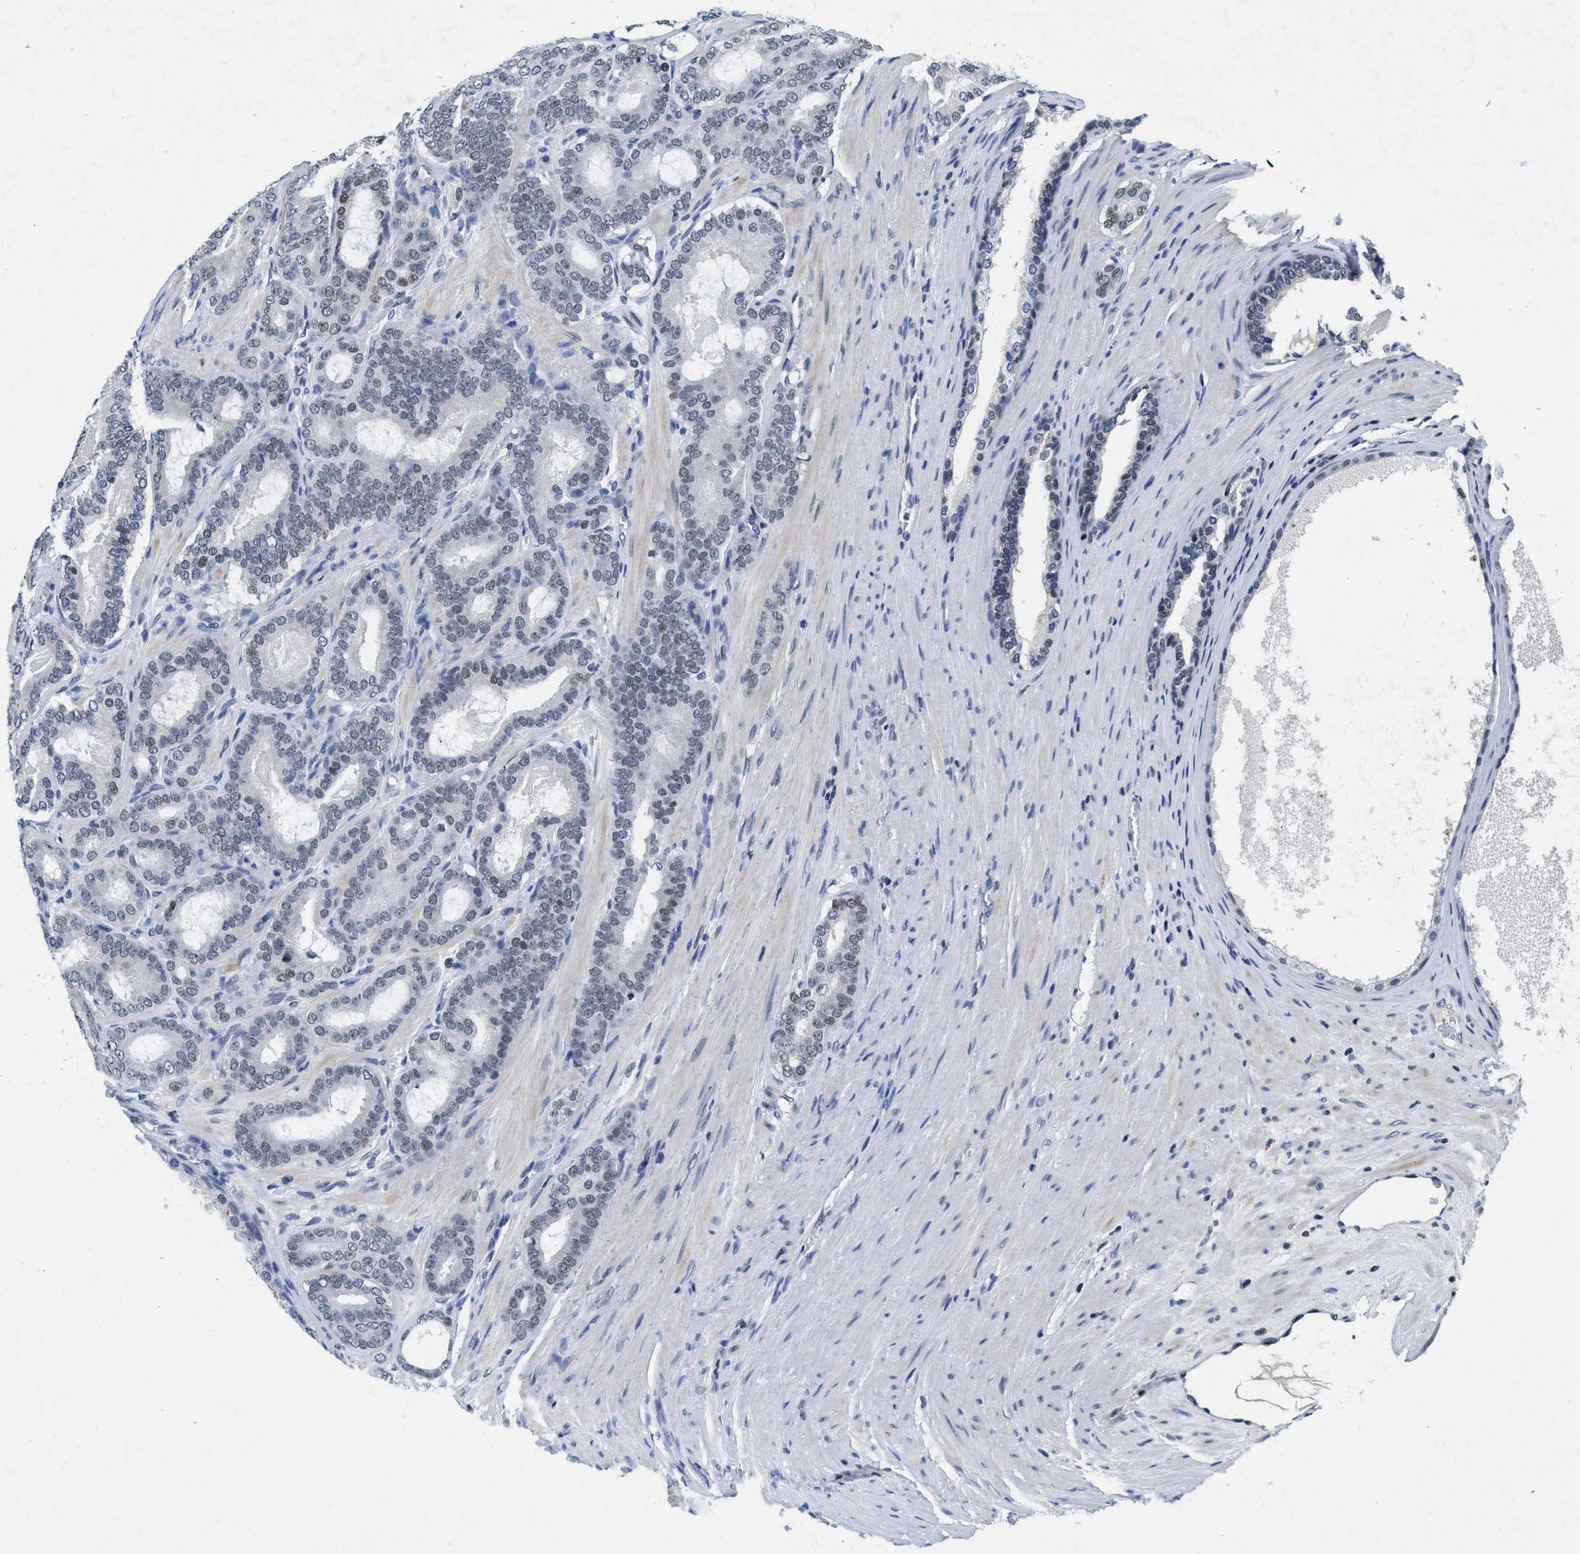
{"staining": {"intensity": "weak", "quantity": "<25%", "location": "nuclear"}, "tissue": "prostate cancer", "cell_type": "Tumor cells", "image_type": "cancer", "snomed": [{"axis": "morphology", "description": "Adenocarcinoma, High grade"}, {"axis": "topography", "description": "Prostate"}], "caption": "This micrograph is of prostate cancer stained with IHC to label a protein in brown with the nuclei are counter-stained blue. There is no expression in tumor cells.", "gene": "WDR81", "patient": {"sex": "male", "age": 60}}